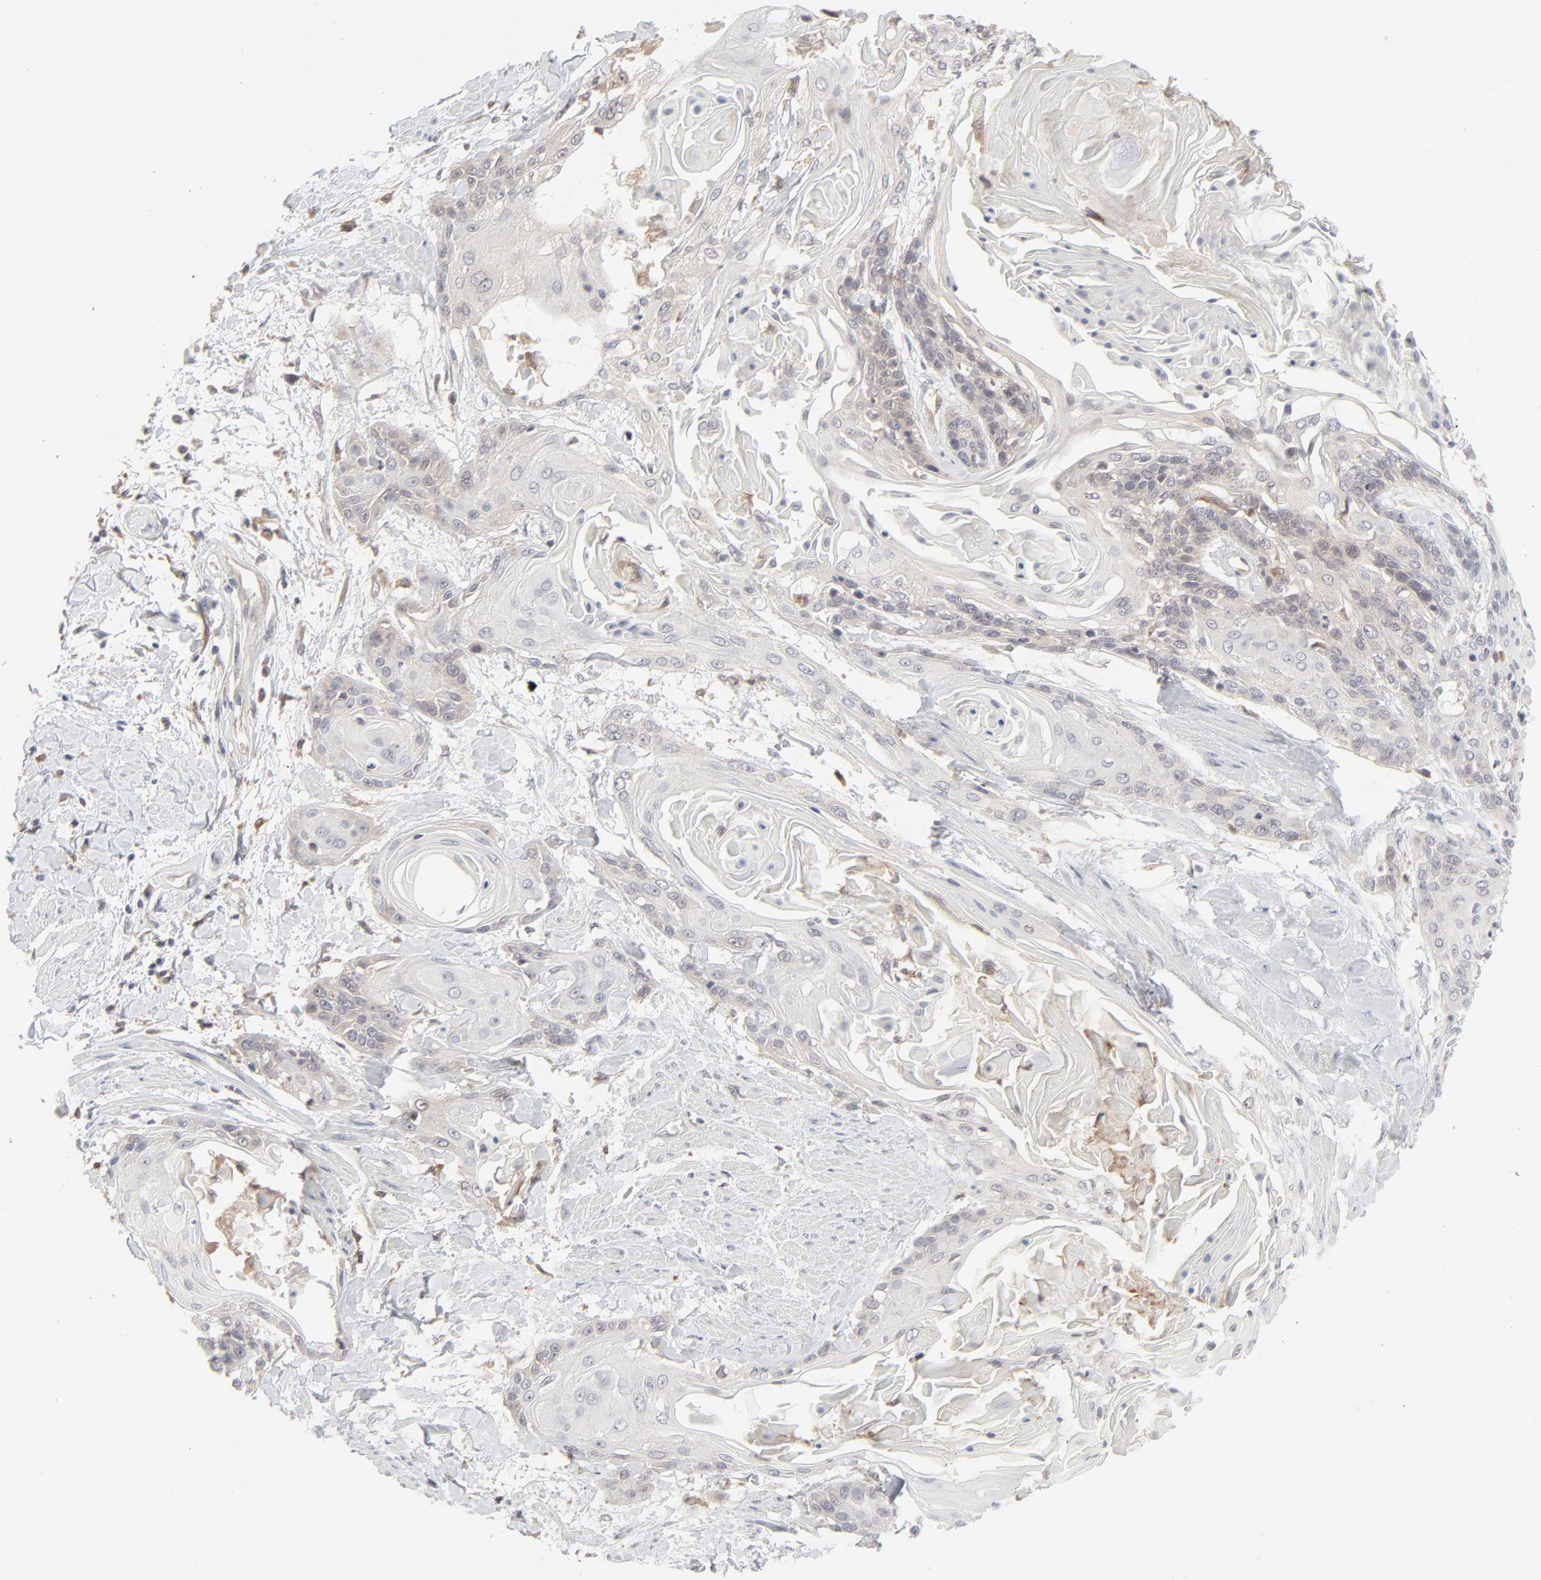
{"staining": {"intensity": "weak", "quantity": "<25%", "location": "cytoplasmic/membranous"}, "tissue": "cervical cancer", "cell_type": "Tumor cells", "image_type": "cancer", "snomed": [{"axis": "morphology", "description": "Squamous cell carcinoma, NOS"}, {"axis": "topography", "description": "Cervix"}], "caption": "IHC of human cervical cancer displays no positivity in tumor cells.", "gene": "RAB5C", "patient": {"sex": "female", "age": 57}}